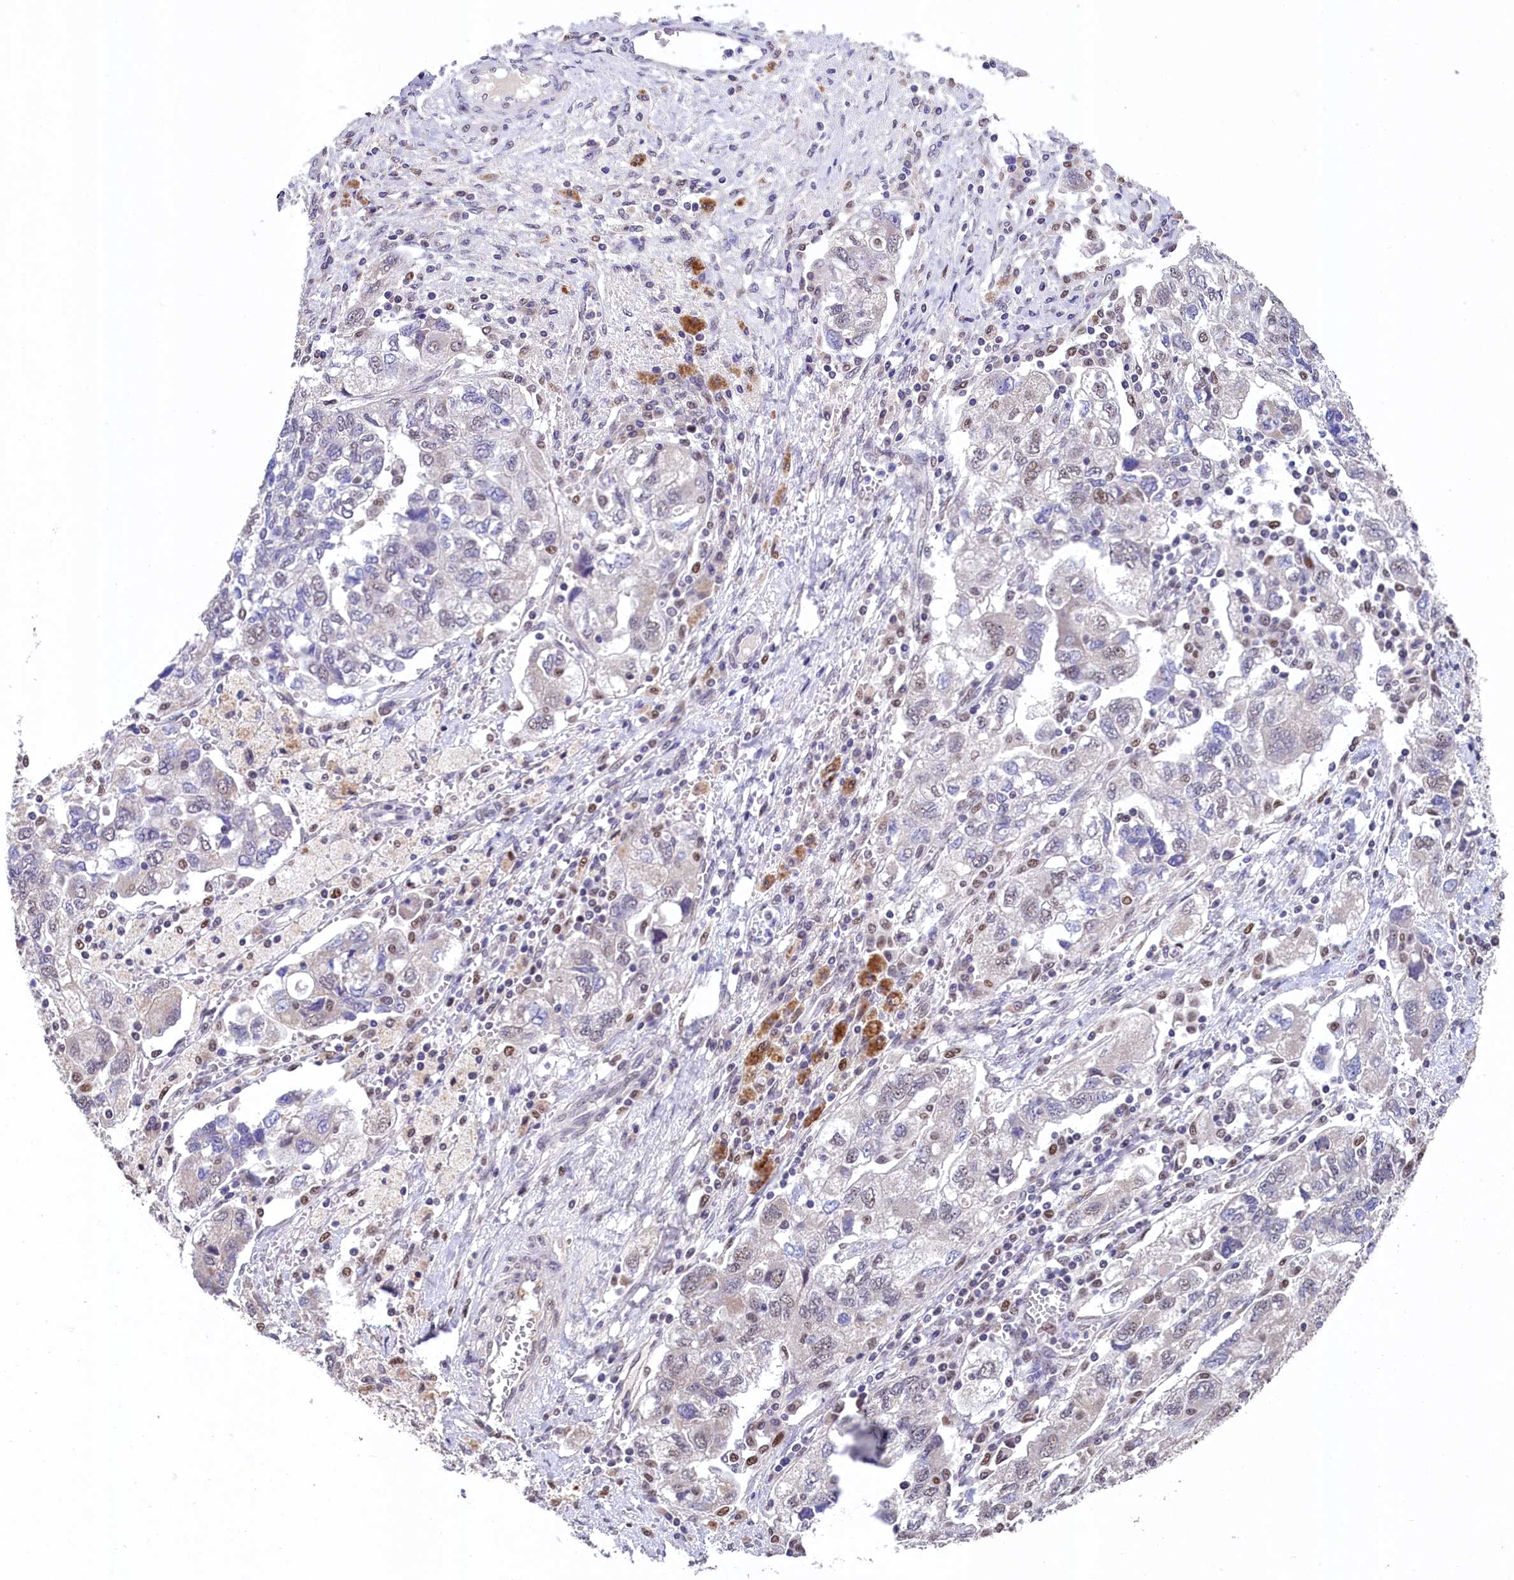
{"staining": {"intensity": "negative", "quantity": "none", "location": "none"}, "tissue": "ovarian cancer", "cell_type": "Tumor cells", "image_type": "cancer", "snomed": [{"axis": "morphology", "description": "Carcinoma, NOS"}, {"axis": "morphology", "description": "Cystadenocarcinoma, serous, NOS"}, {"axis": "topography", "description": "Ovary"}], "caption": "Human serous cystadenocarcinoma (ovarian) stained for a protein using immunohistochemistry (IHC) reveals no staining in tumor cells.", "gene": "HECTD4", "patient": {"sex": "female", "age": 69}}